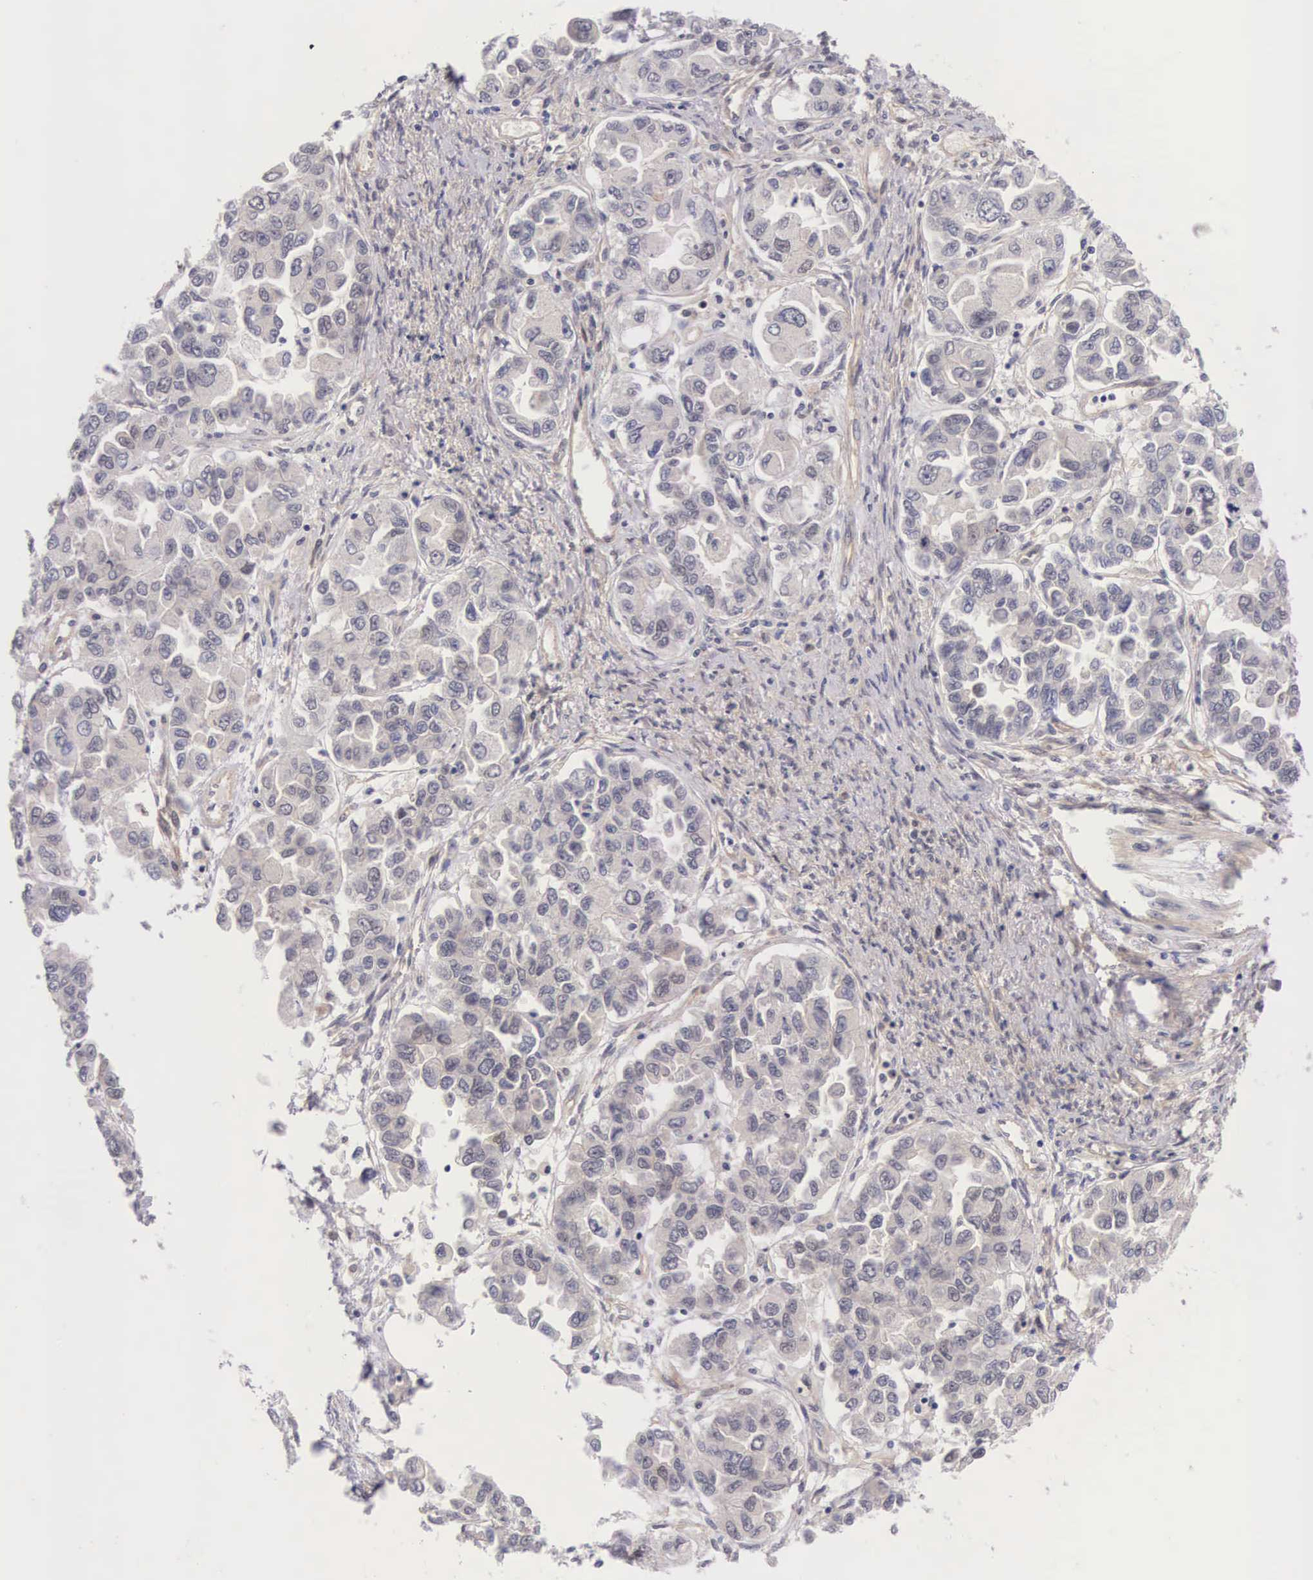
{"staining": {"intensity": "weak", "quantity": "25%-75%", "location": "cytoplasmic/membranous"}, "tissue": "ovarian cancer", "cell_type": "Tumor cells", "image_type": "cancer", "snomed": [{"axis": "morphology", "description": "Cystadenocarcinoma, serous, NOS"}, {"axis": "topography", "description": "Ovary"}], "caption": "Ovarian cancer (serous cystadenocarcinoma) was stained to show a protein in brown. There is low levels of weak cytoplasmic/membranous expression in about 25%-75% of tumor cells.", "gene": "IGBP1", "patient": {"sex": "female", "age": 84}}